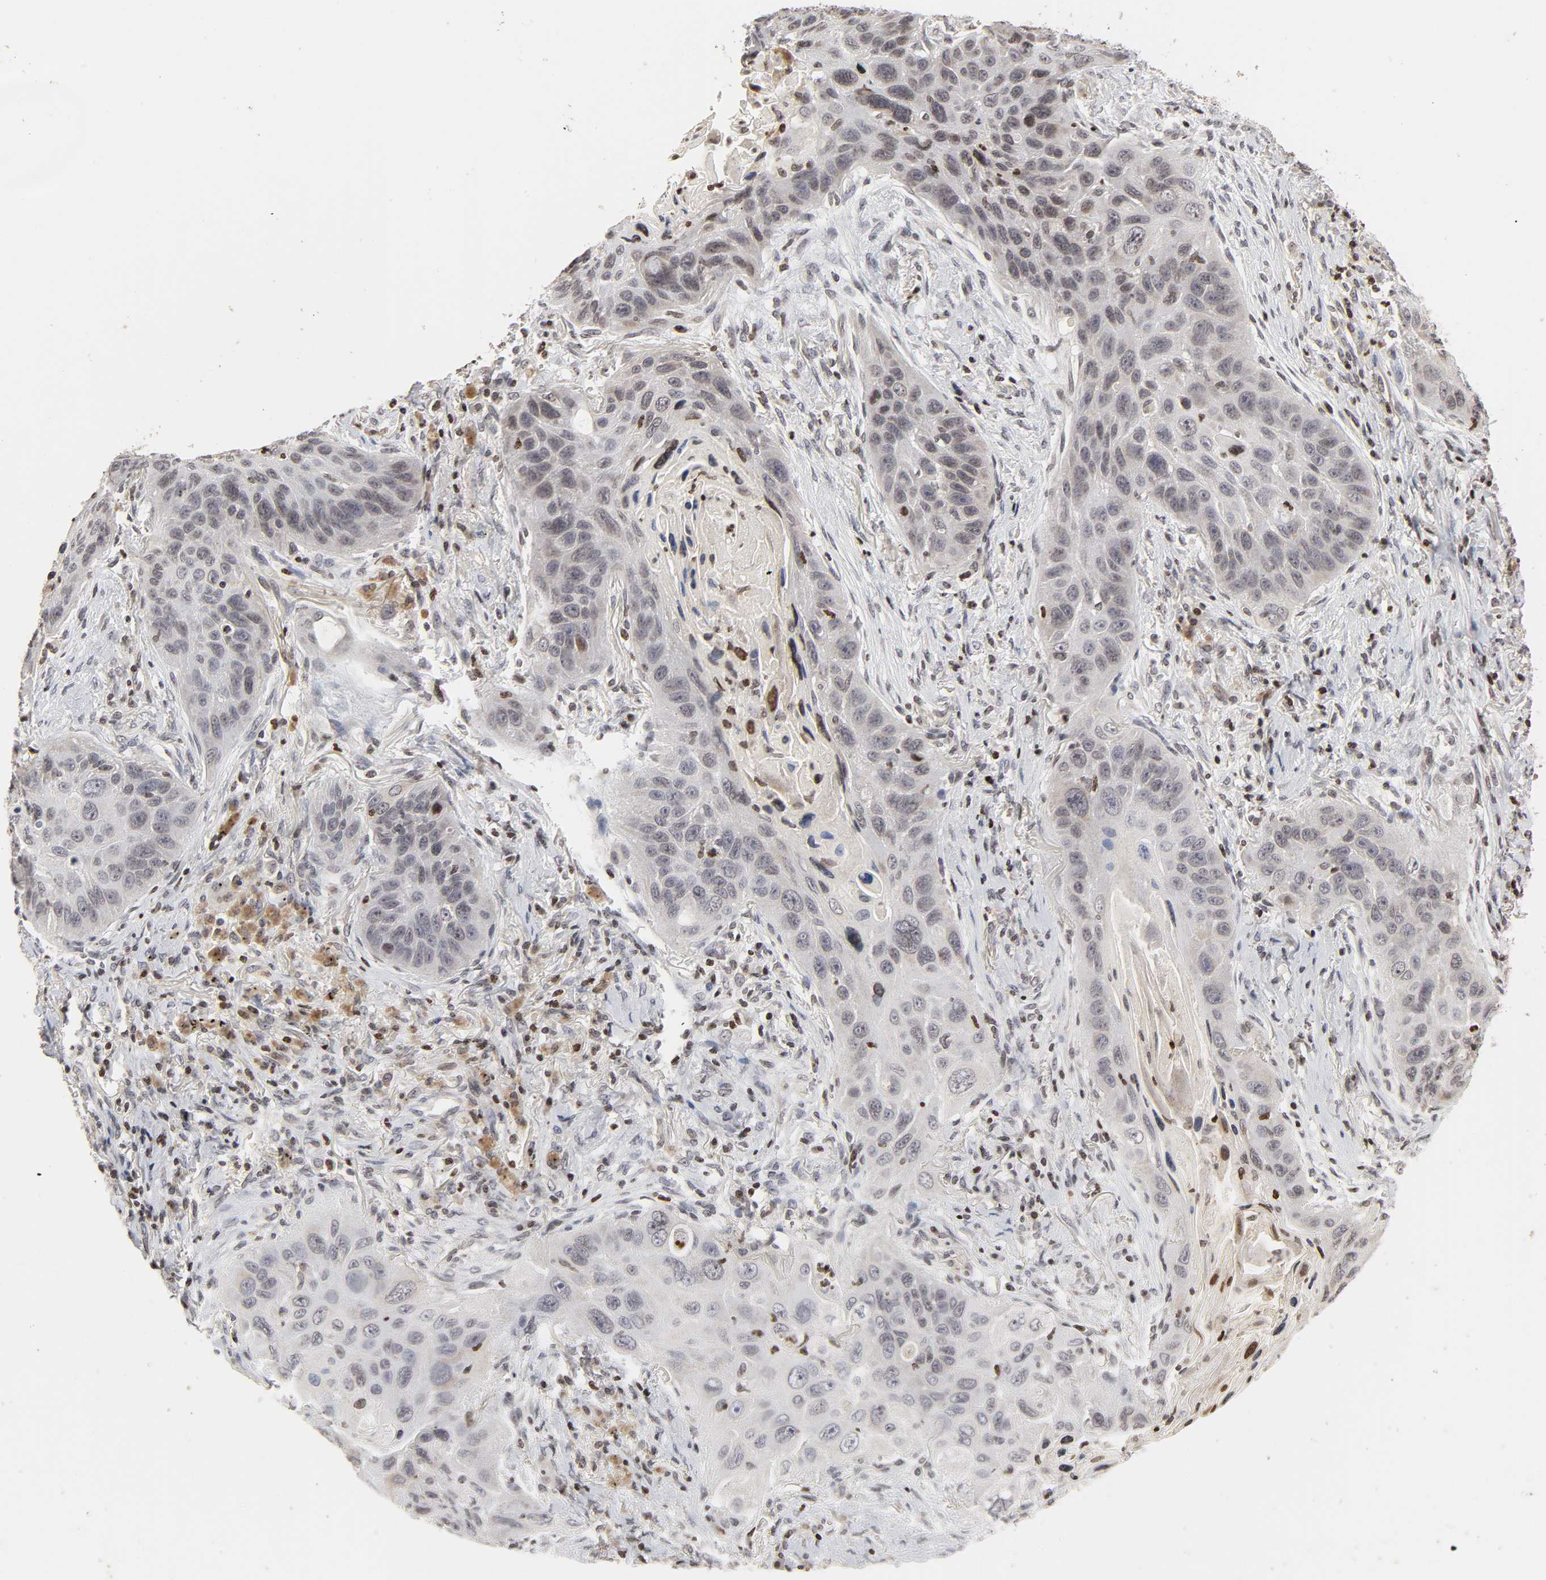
{"staining": {"intensity": "strong", "quantity": "<25%", "location": "nuclear"}, "tissue": "lung cancer", "cell_type": "Tumor cells", "image_type": "cancer", "snomed": [{"axis": "morphology", "description": "Squamous cell carcinoma, NOS"}, {"axis": "topography", "description": "Lung"}], "caption": "A high-resolution photomicrograph shows immunohistochemistry (IHC) staining of lung squamous cell carcinoma, which demonstrates strong nuclear staining in about <25% of tumor cells.", "gene": "ZNF473", "patient": {"sex": "female", "age": 67}}